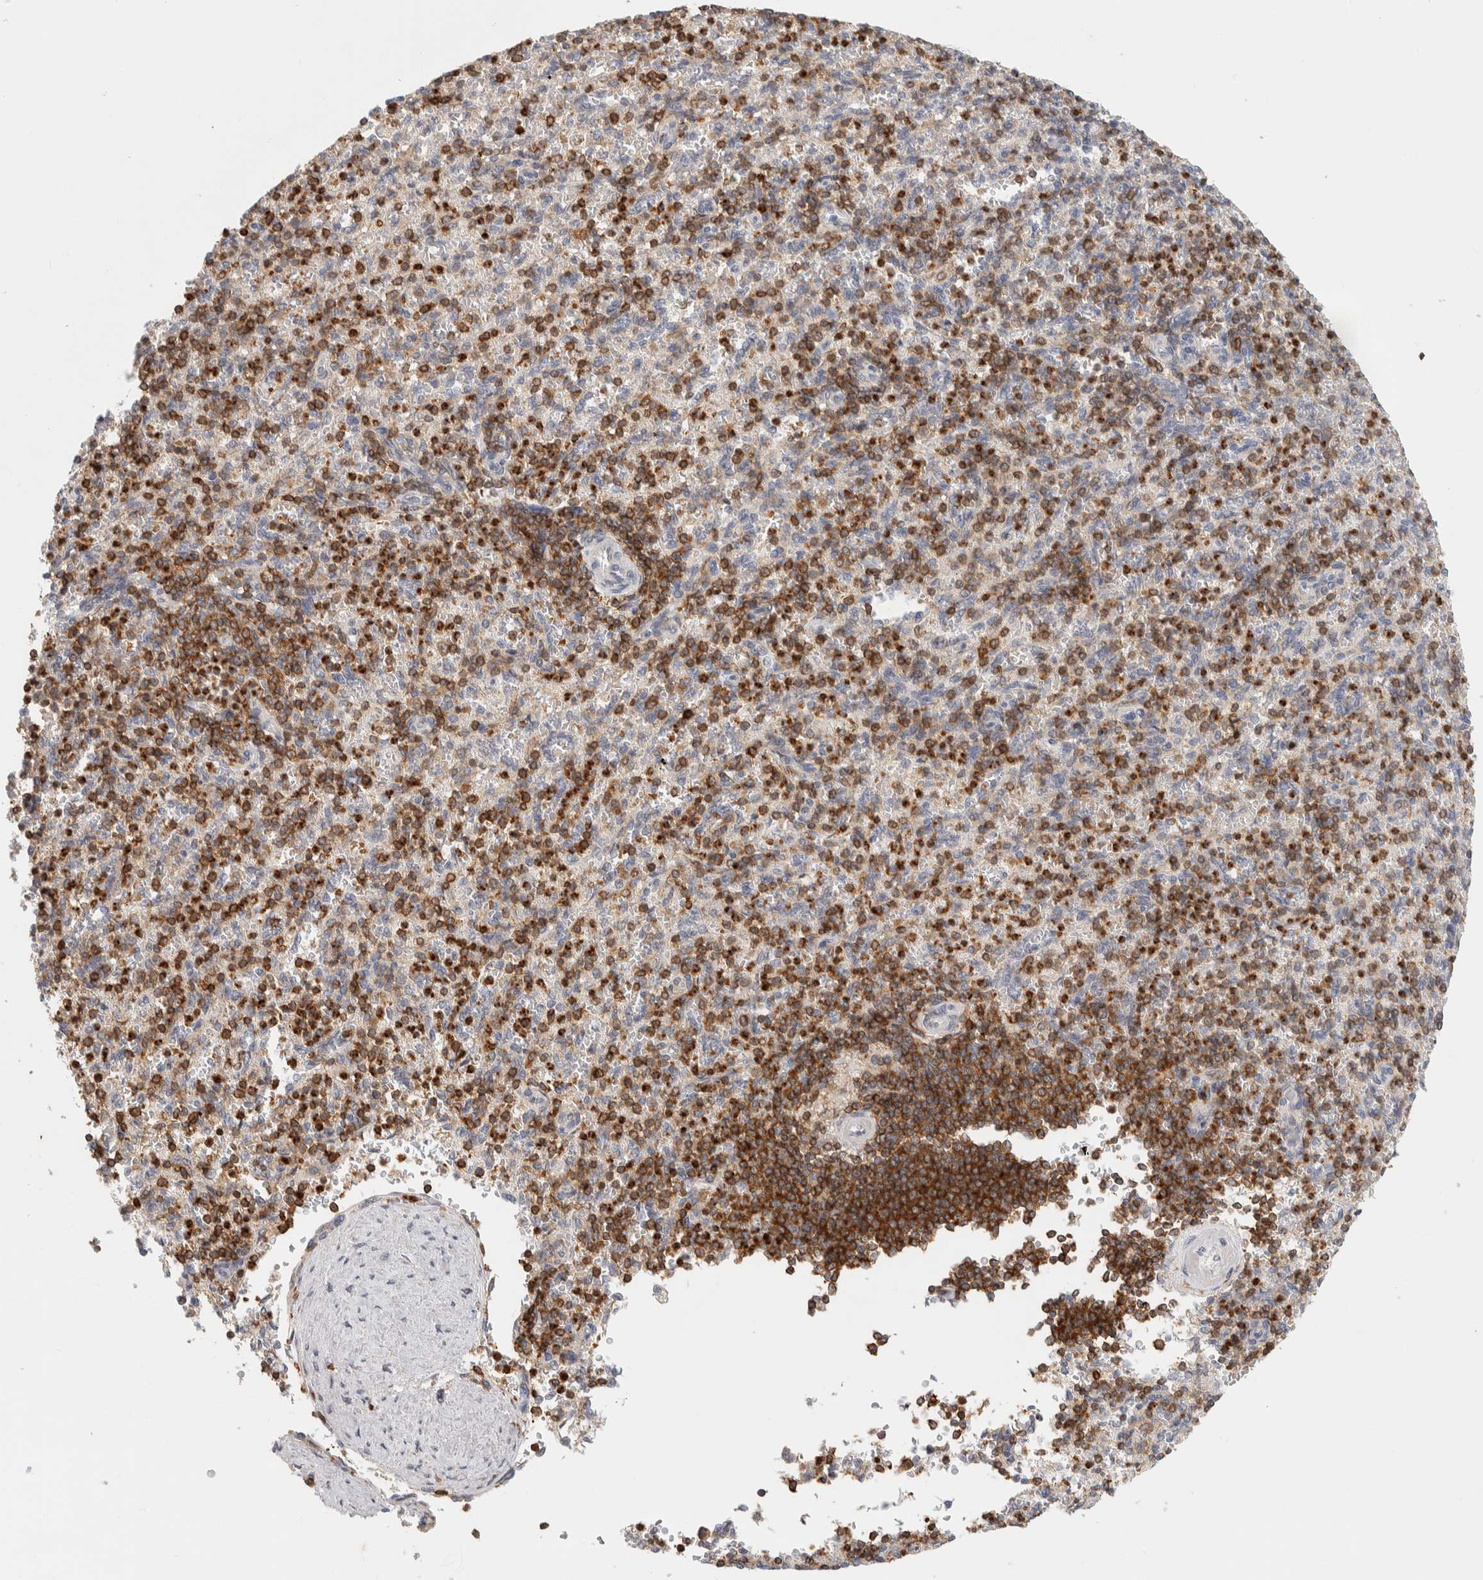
{"staining": {"intensity": "strong", "quantity": ">75%", "location": "cytoplasmic/membranous"}, "tissue": "spleen", "cell_type": "Cells in red pulp", "image_type": "normal", "snomed": [{"axis": "morphology", "description": "Normal tissue, NOS"}, {"axis": "topography", "description": "Spleen"}], "caption": "Protein analysis of benign spleen shows strong cytoplasmic/membranous expression in approximately >75% of cells in red pulp.", "gene": "RUNDC1", "patient": {"sex": "female", "age": 74}}